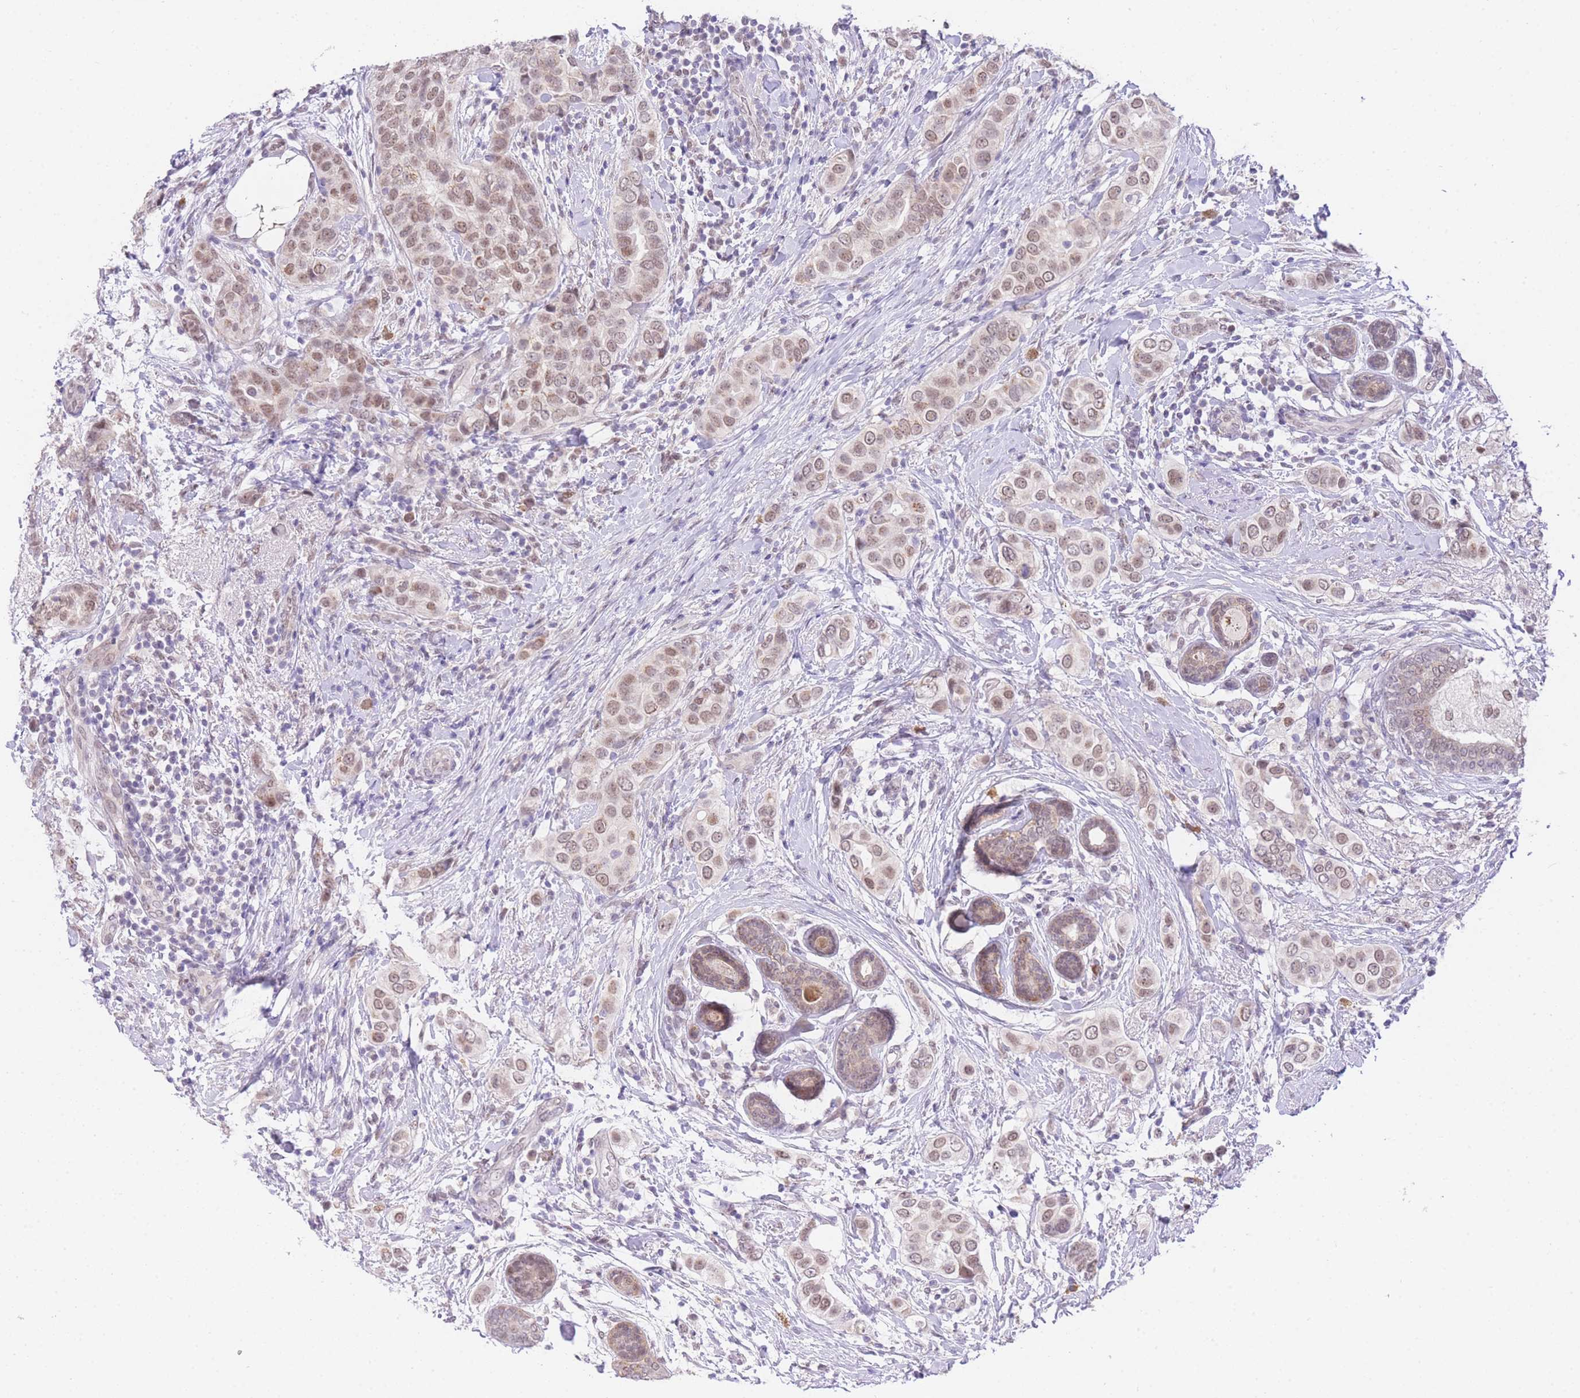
{"staining": {"intensity": "moderate", "quantity": ">75%", "location": "nuclear"}, "tissue": "breast cancer", "cell_type": "Tumor cells", "image_type": "cancer", "snomed": [{"axis": "morphology", "description": "Lobular carcinoma"}, {"axis": "topography", "description": "Breast"}], "caption": "This histopathology image reveals immunohistochemistry (IHC) staining of human breast lobular carcinoma, with medium moderate nuclear staining in about >75% of tumor cells.", "gene": "UBXN7", "patient": {"sex": "female", "age": 51}}